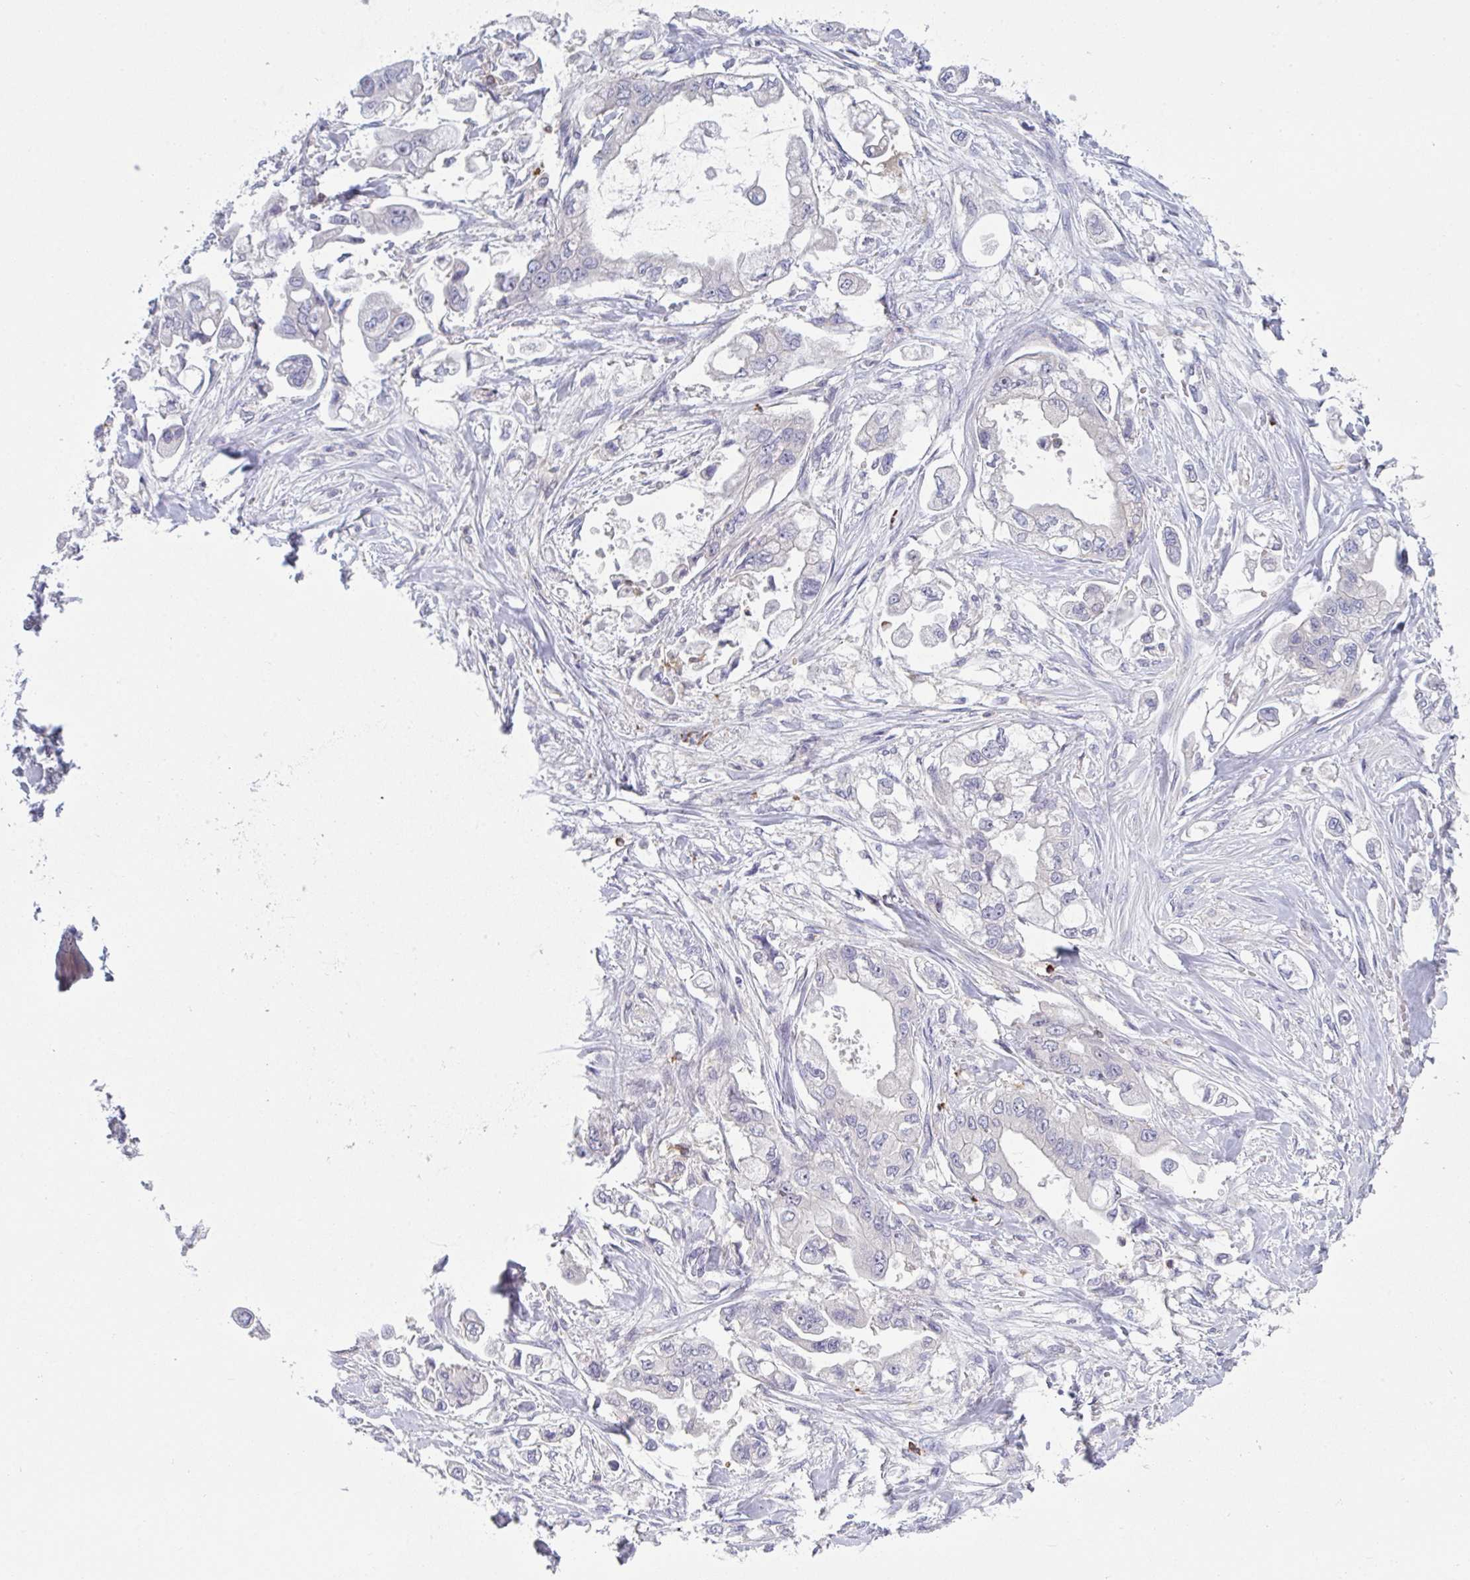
{"staining": {"intensity": "negative", "quantity": "none", "location": "none"}, "tissue": "stomach cancer", "cell_type": "Tumor cells", "image_type": "cancer", "snomed": [{"axis": "morphology", "description": "Adenocarcinoma, NOS"}, {"axis": "topography", "description": "Stomach"}], "caption": "The image reveals no significant positivity in tumor cells of stomach cancer (adenocarcinoma). The staining was performed using DAB (3,3'-diaminobenzidine) to visualize the protein expression in brown, while the nuclei were stained in blue with hematoxylin (Magnification: 20x).", "gene": "CD80", "patient": {"sex": "male", "age": 62}}